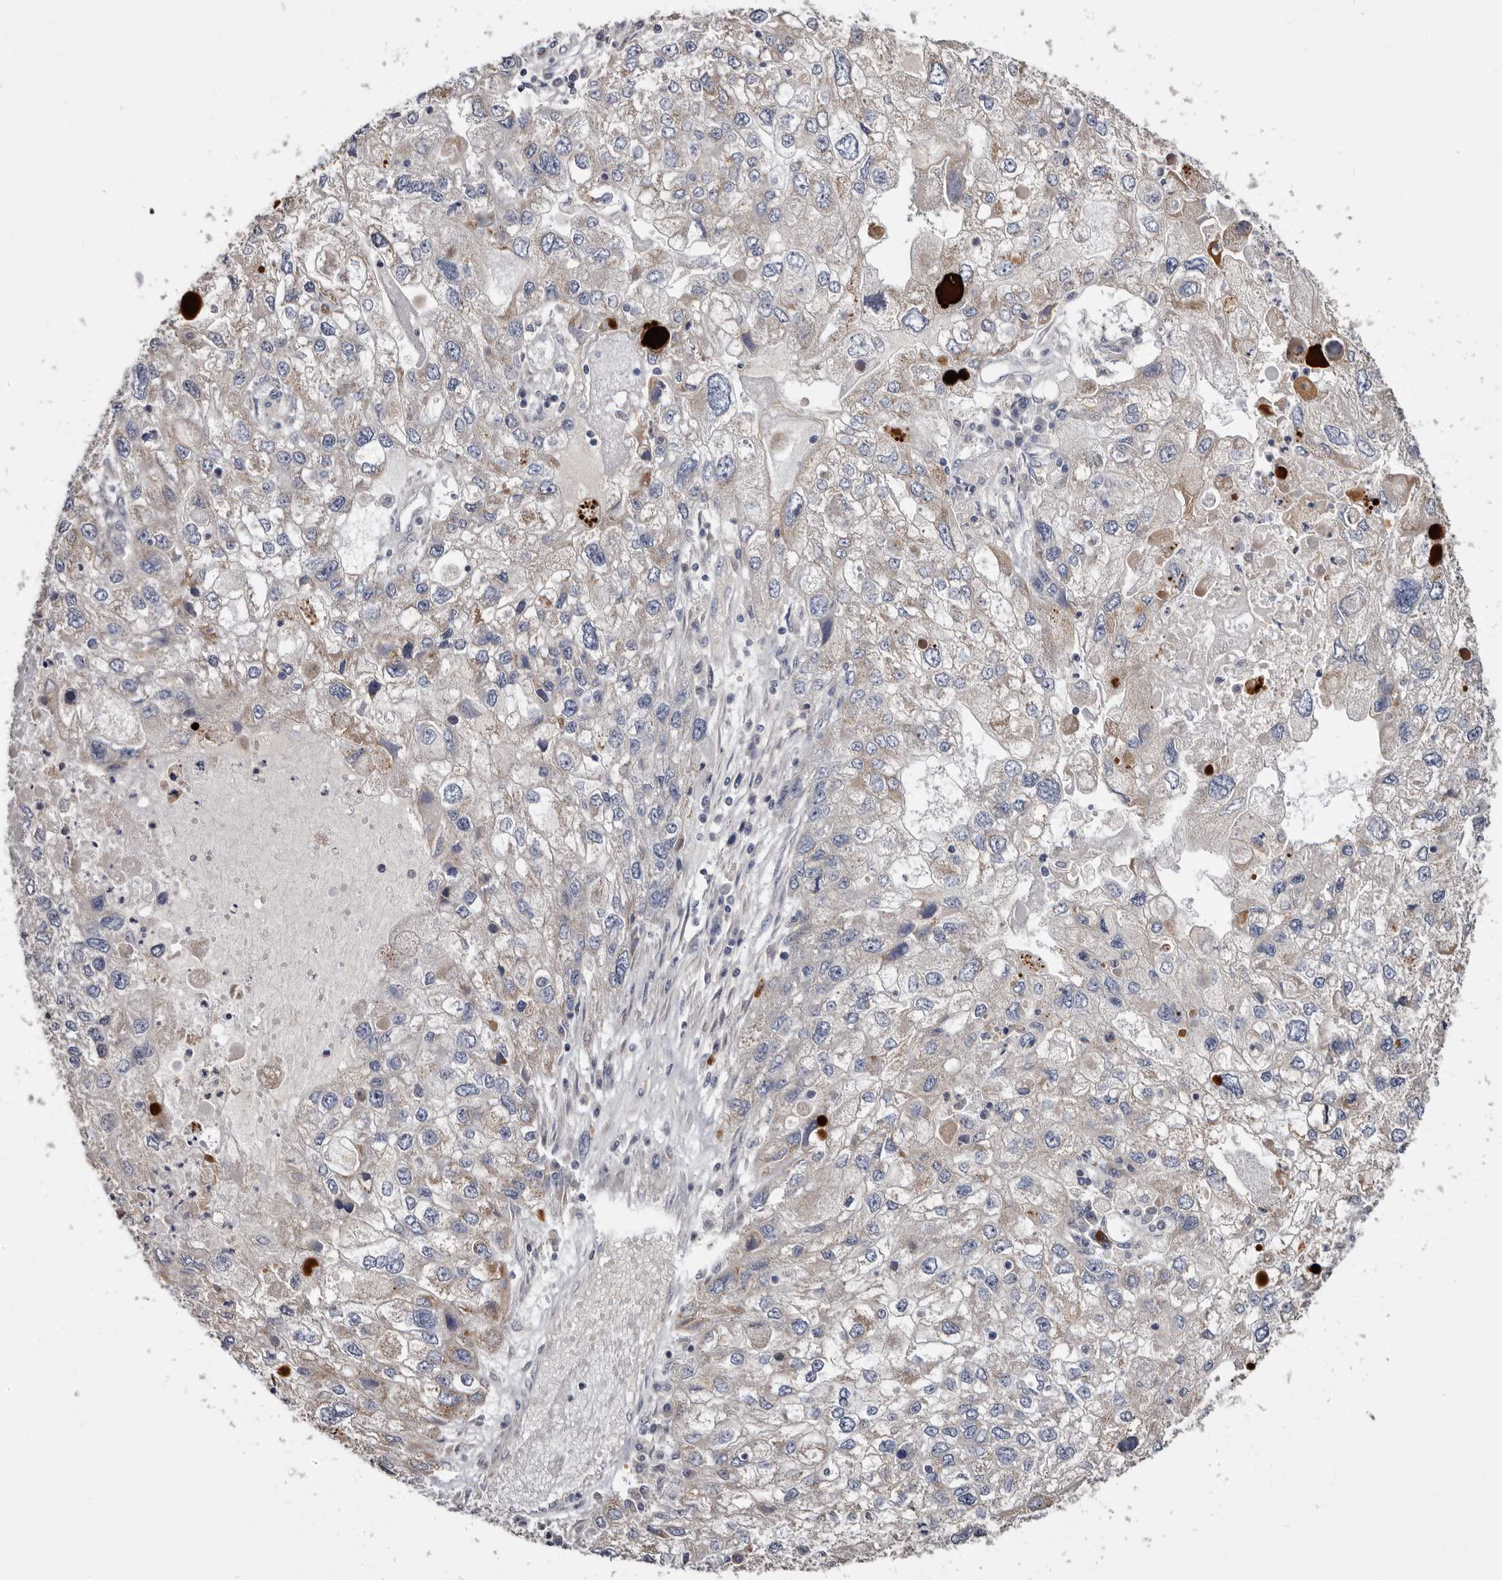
{"staining": {"intensity": "weak", "quantity": "25%-75%", "location": "cytoplasmic/membranous"}, "tissue": "endometrial cancer", "cell_type": "Tumor cells", "image_type": "cancer", "snomed": [{"axis": "morphology", "description": "Adenocarcinoma, NOS"}, {"axis": "topography", "description": "Endometrium"}], "caption": "The histopathology image demonstrates immunohistochemical staining of adenocarcinoma (endometrial). There is weak cytoplasmic/membranous staining is identified in about 25%-75% of tumor cells.", "gene": "ASIC5", "patient": {"sex": "female", "age": 49}}